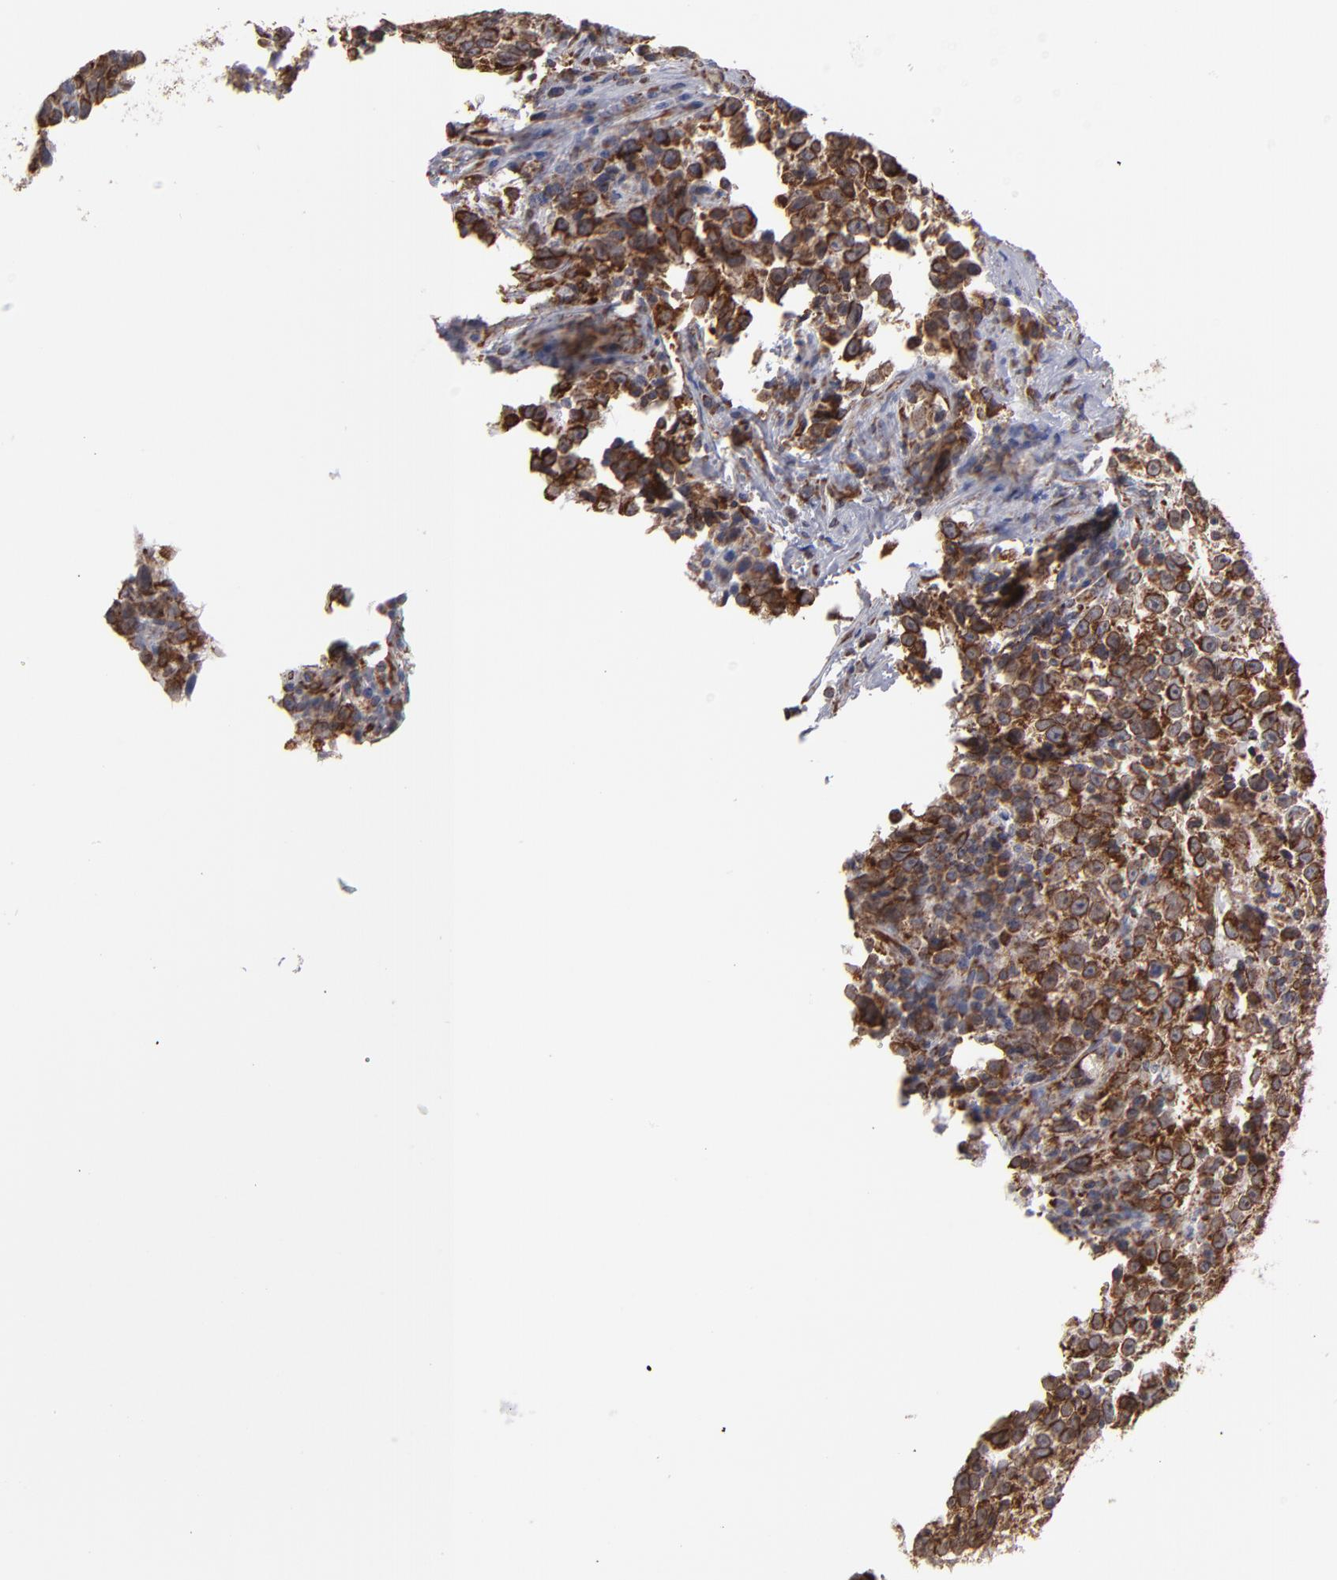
{"staining": {"intensity": "moderate", "quantity": ">75%", "location": "cytoplasmic/membranous,nuclear"}, "tissue": "testis cancer", "cell_type": "Tumor cells", "image_type": "cancer", "snomed": [{"axis": "morphology", "description": "Seminoma, NOS"}, {"axis": "topography", "description": "Testis"}], "caption": "IHC of human testis seminoma exhibits medium levels of moderate cytoplasmic/membranous and nuclear expression in approximately >75% of tumor cells.", "gene": "KTN1", "patient": {"sex": "male", "age": 38}}